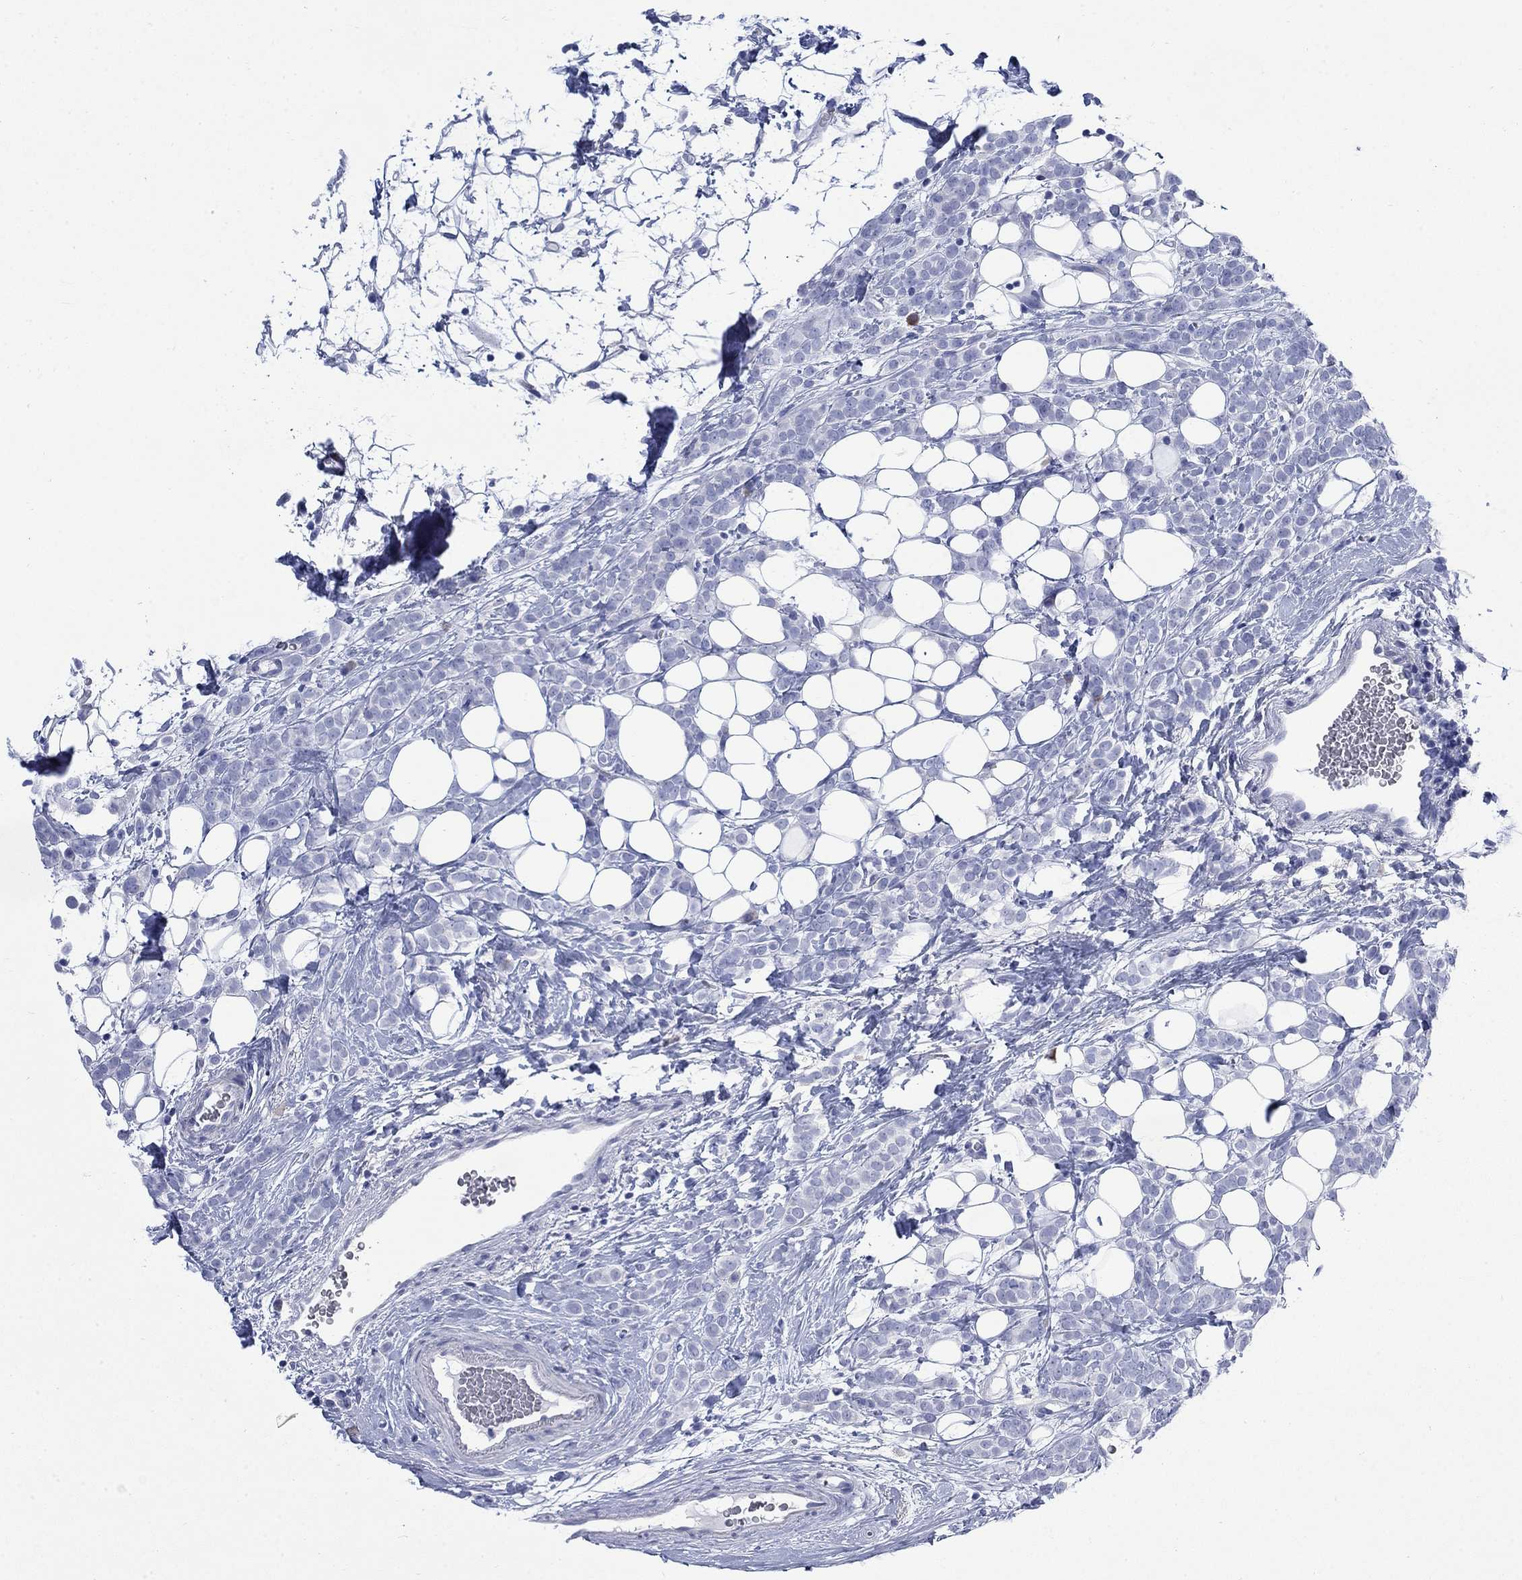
{"staining": {"intensity": "negative", "quantity": "none", "location": "none"}, "tissue": "breast cancer", "cell_type": "Tumor cells", "image_type": "cancer", "snomed": [{"axis": "morphology", "description": "Lobular carcinoma"}, {"axis": "topography", "description": "Breast"}], "caption": "Protein analysis of lobular carcinoma (breast) demonstrates no significant staining in tumor cells. Nuclei are stained in blue.", "gene": "IGF2BP3", "patient": {"sex": "female", "age": 49}}